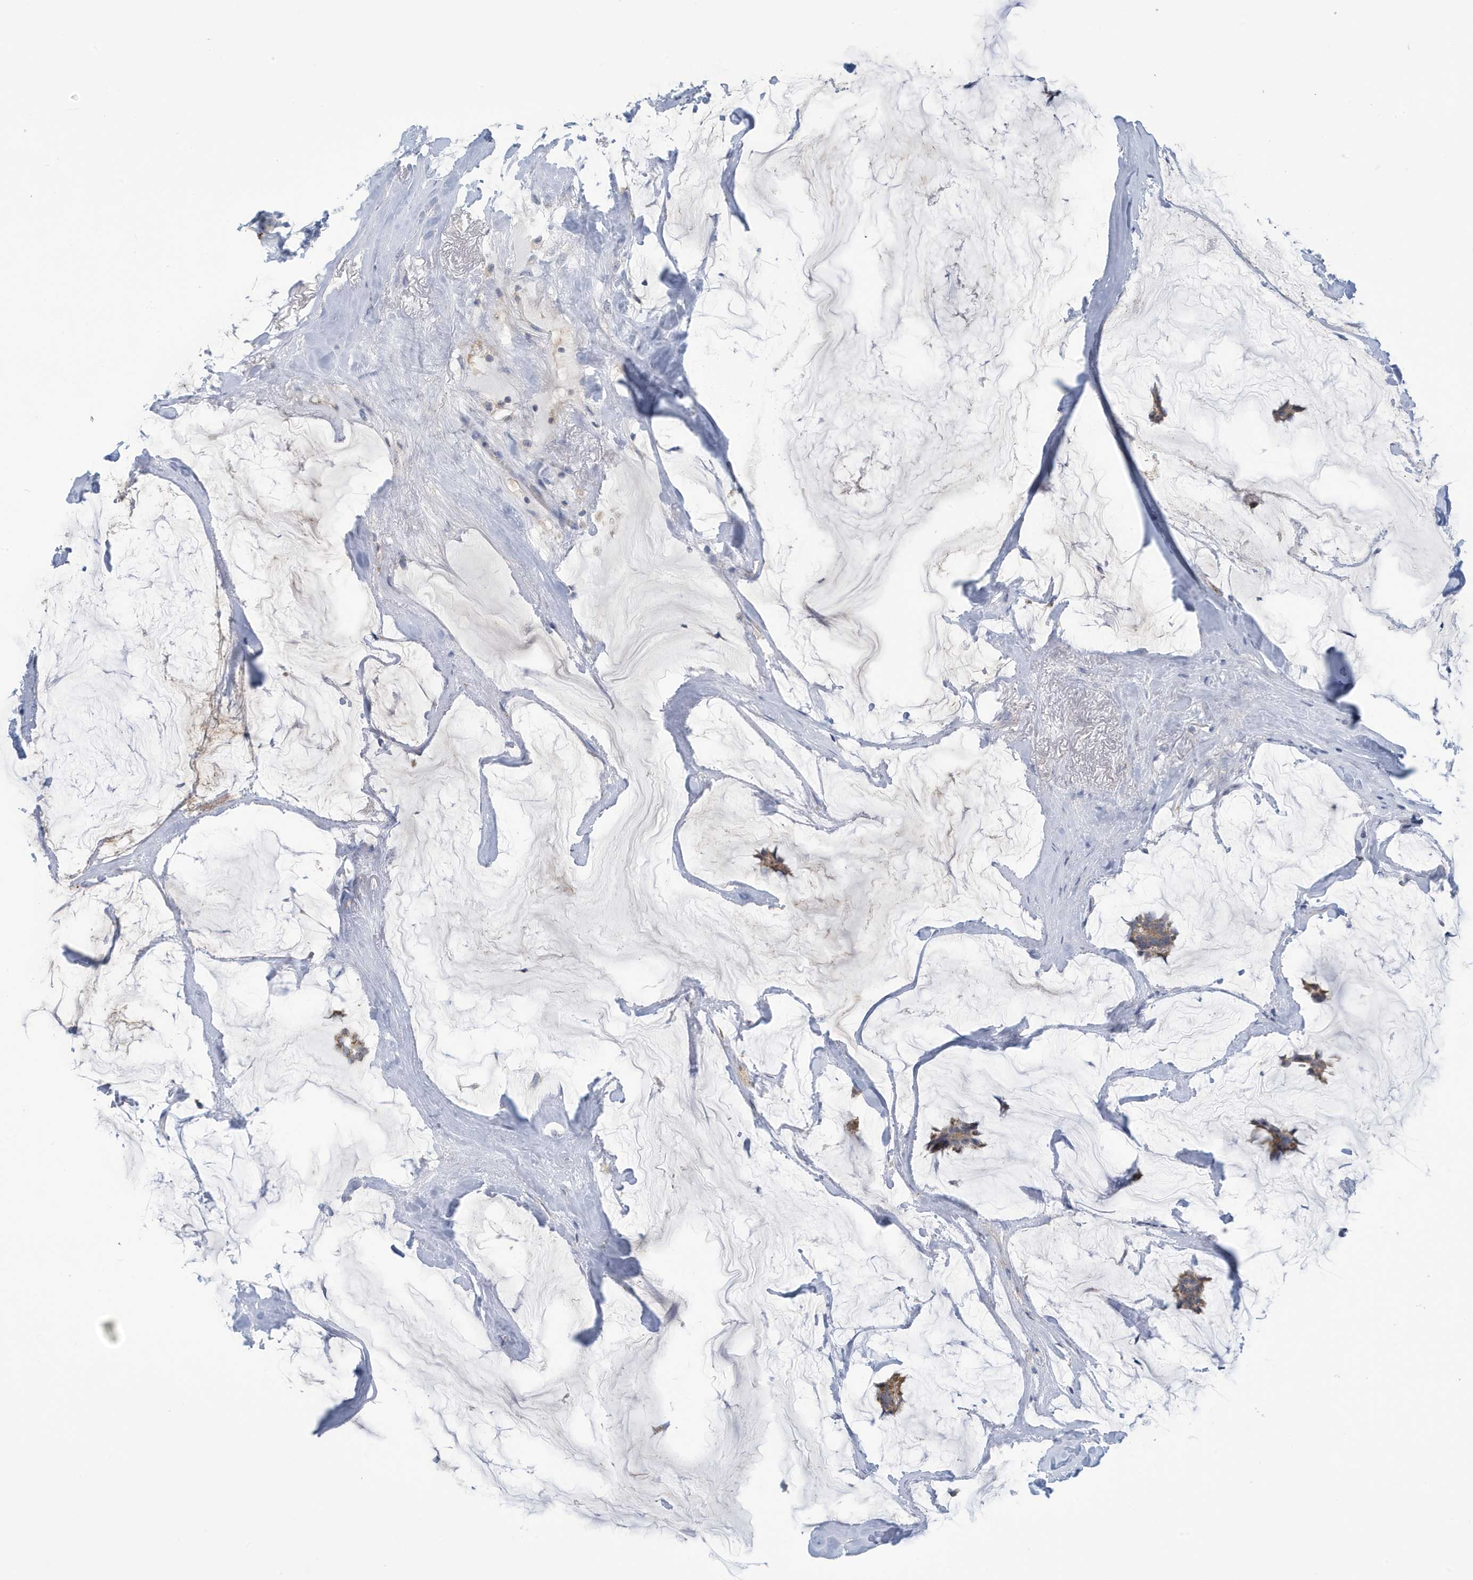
{"staining": {"intensity": "moderate", "quantity": ">75%", "location": "cytoplasmic/membranous"}, "tissue": "breast cancer", "cell_type": "Tumor cells", "image_type": "cancer", "snomed": [{"axis": "morphology", "description": "Duct carcinoma"}, {"axis": "topography", "description": "Breast"}], "caption": "Immunohistochemical staining of human breast cancer (infiltrating ductal carcinoma) demonstrates moderate cytoplasmic/membranous protein expression in approximately >75% of tumor cells.", "gene": "VTA1", "patient": {"sex": "female", "age": 93}}